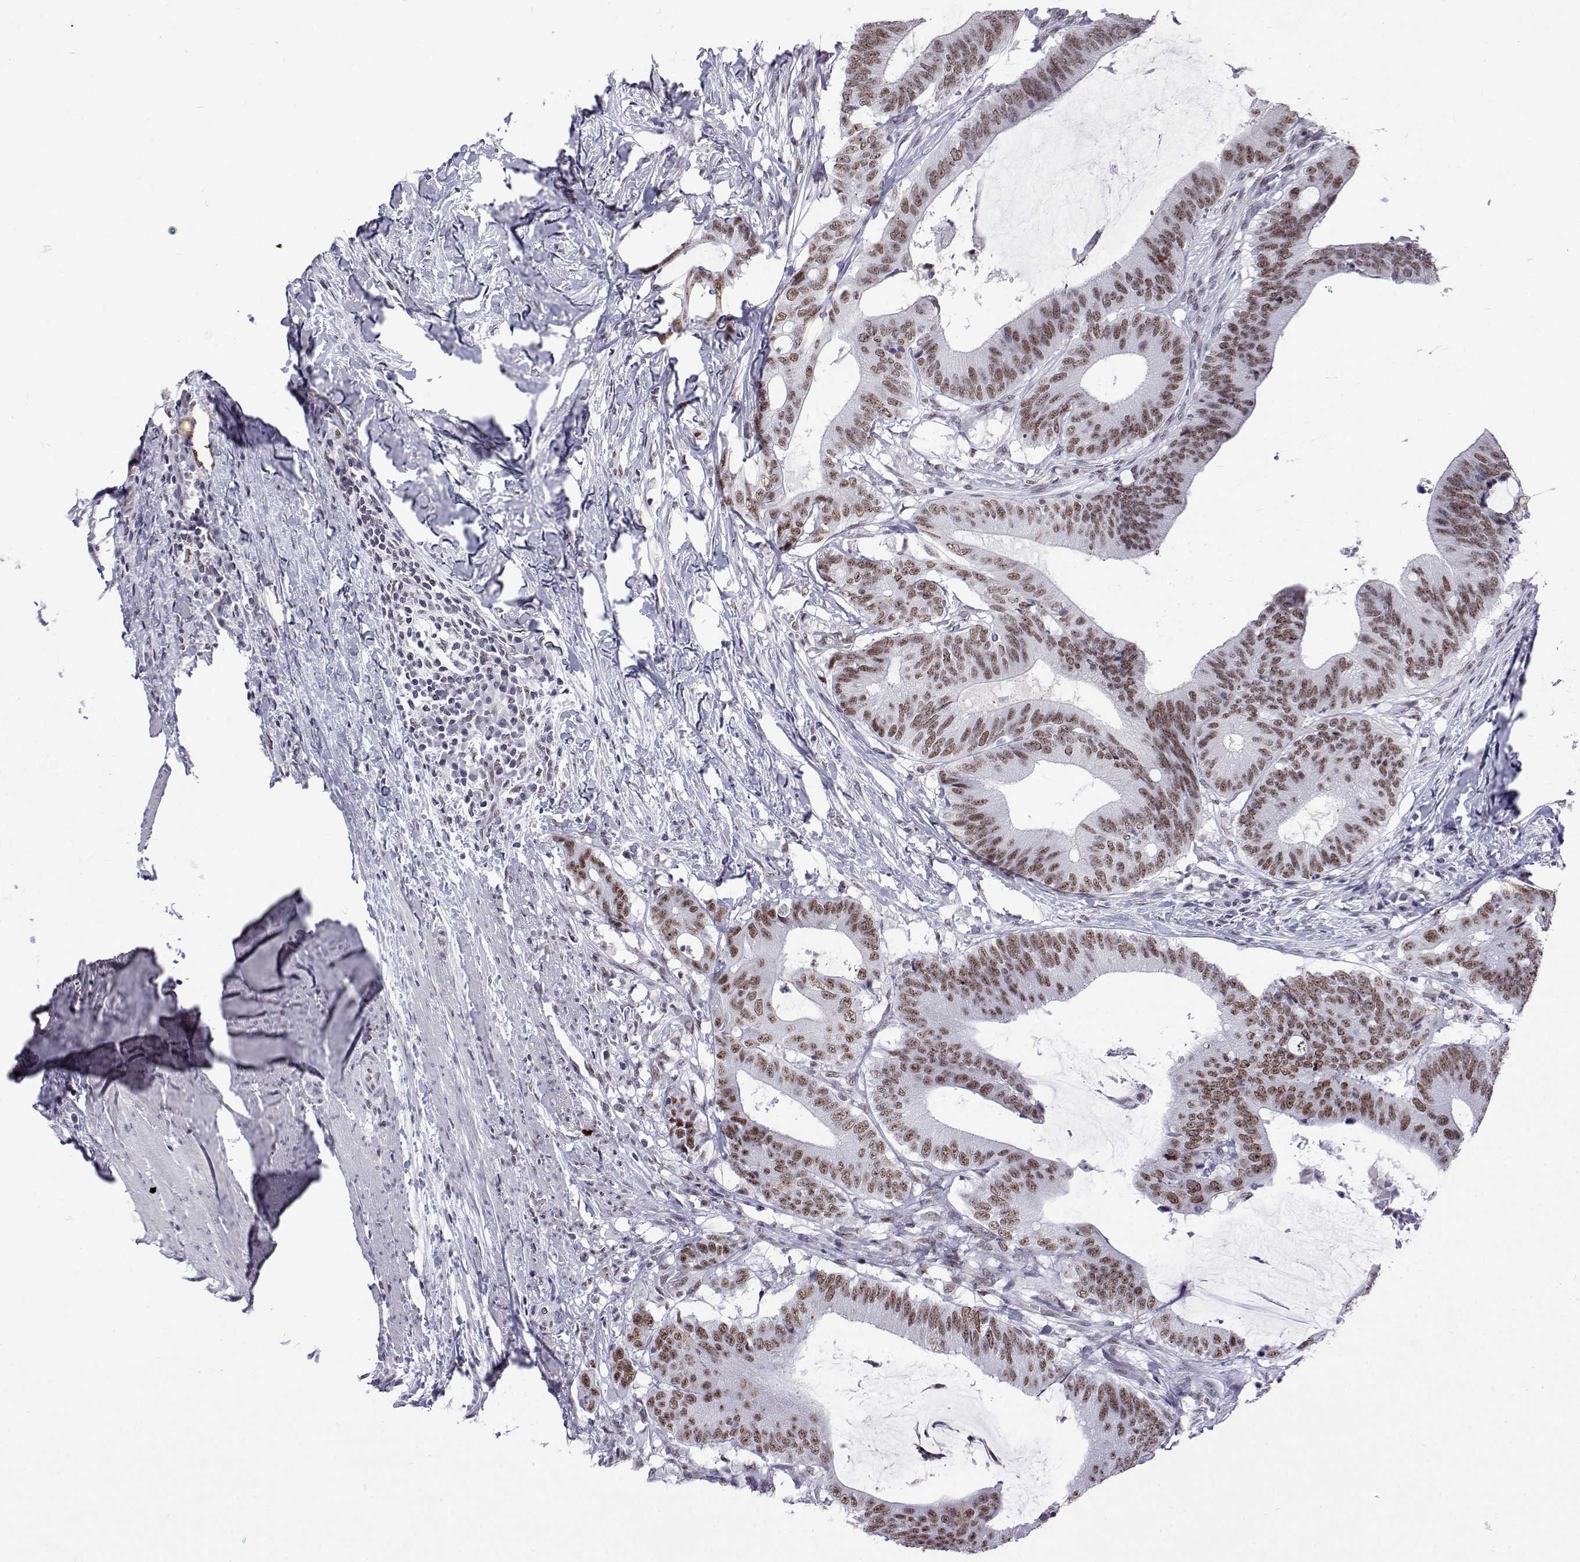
{"staining": {"intensity": "moderate", "quantity": ">75%", "location": "nuclear"}, "tissue": "colorectal cancer", "cell_type": "Tumor cells", "image_type": "cancer", "snomed": [{"axis": "morphology", "description": "Adenocarcinoma, NOS"}, {"axis": "topography", "description": "Colon"}], "caption": "There is medium levels of moderate nuclear positivity in tumor cells of colorectal adenocarcinoma, as demonstrated by immunohistochemical staining (brown color).", "gene": "POLDIP3", "patient": {"sex": "female", "age": 43}}